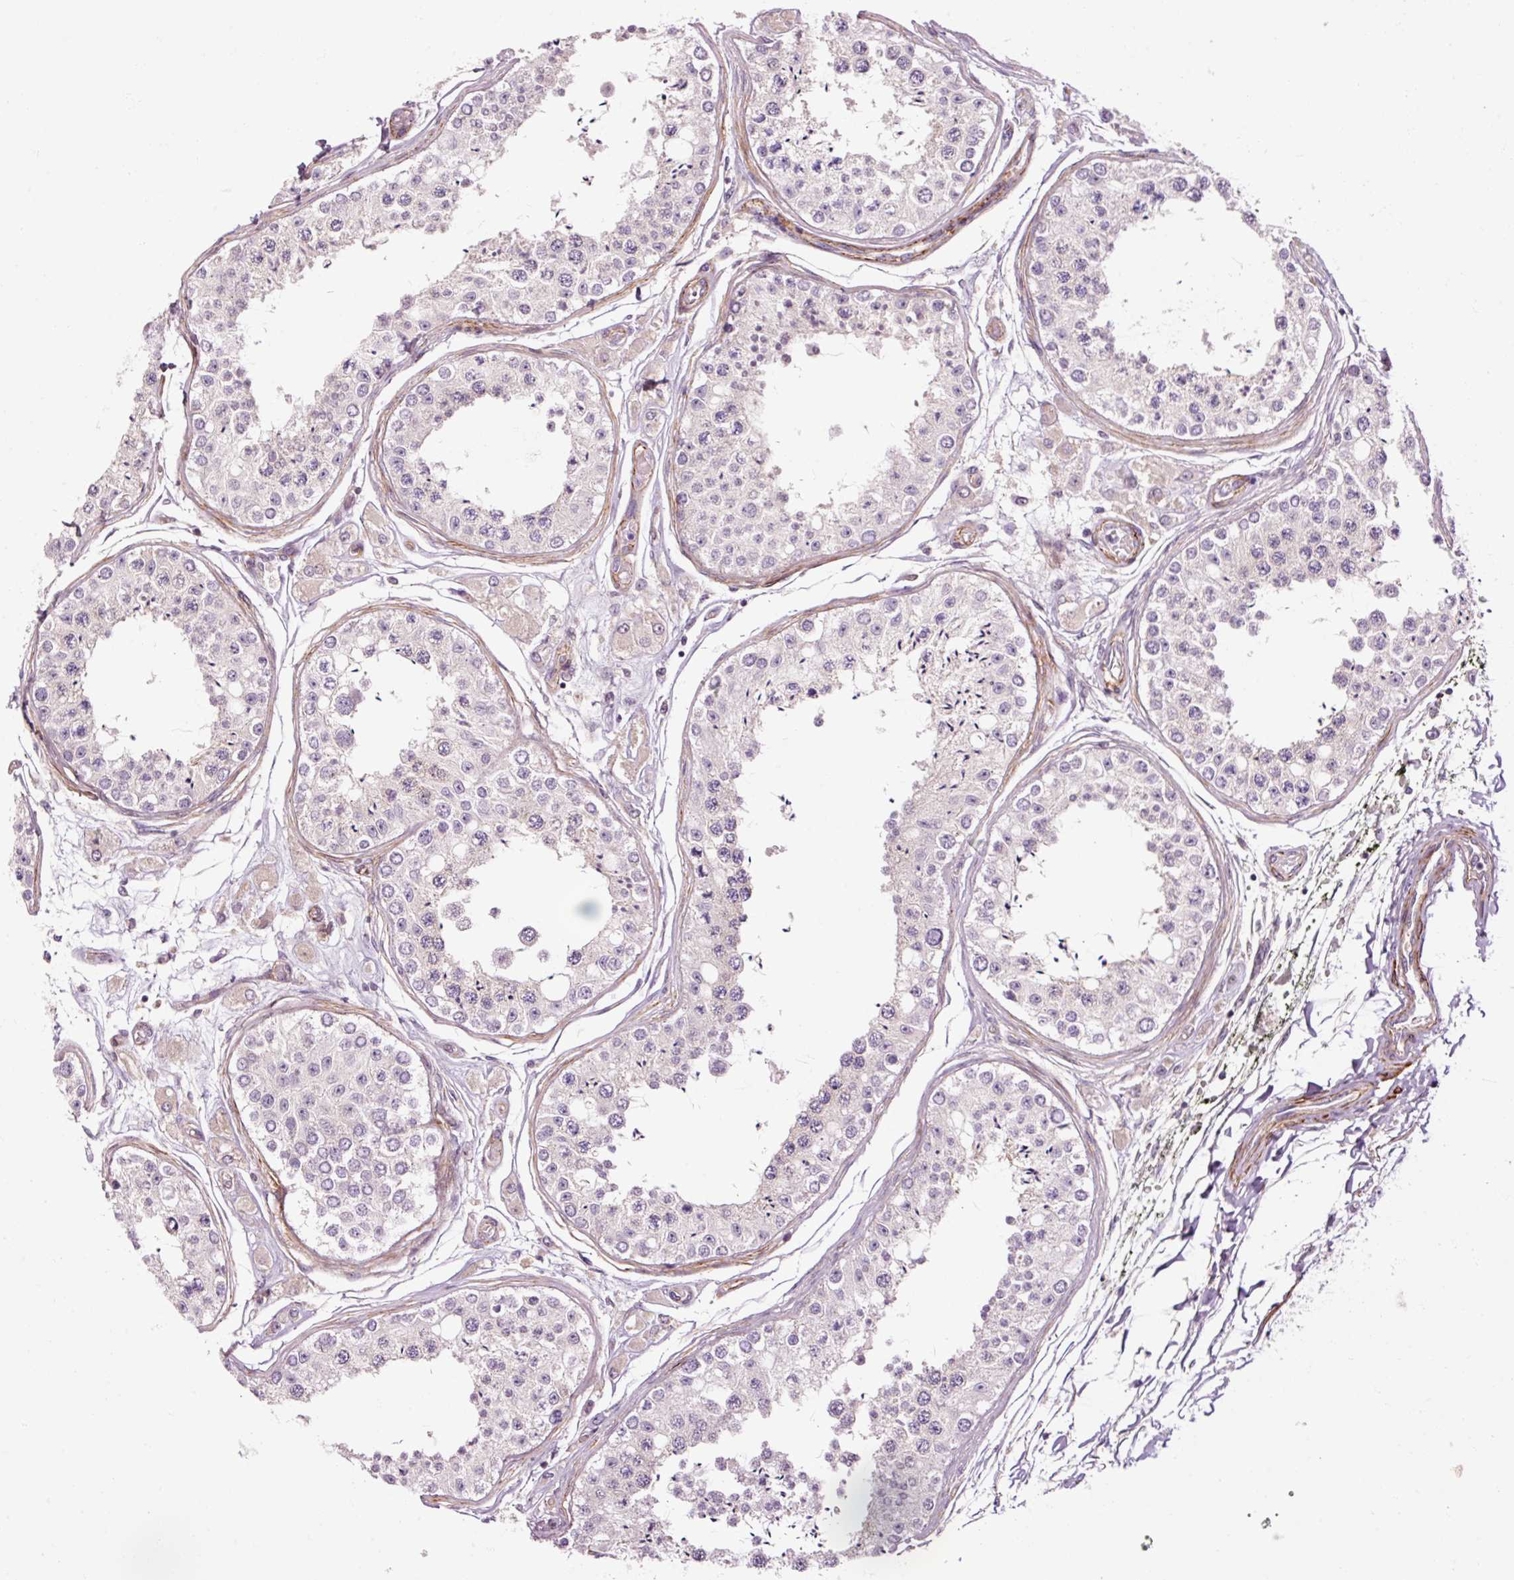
{"staining": {"intensity": "weak", "quantity": "25%-75%", "location": "cytoplasmic/membranous"}, "tissue": "testis", "cell_type": "Cells in seminiferous ducts", "image_type": "normal", "snomed": [{"axis": "morphology", "description": "Normal tissue, NOS"}, {"axis": "topography", "description": "Testis"}], "caption": "The image shows a brown stain indicating the presence of a protein in the cytoplasmic/membranous of cells in seminiferous ducts in testis.", "gene": "ANKRD20A1", "patient": {"sex": "male", "age": 25}}